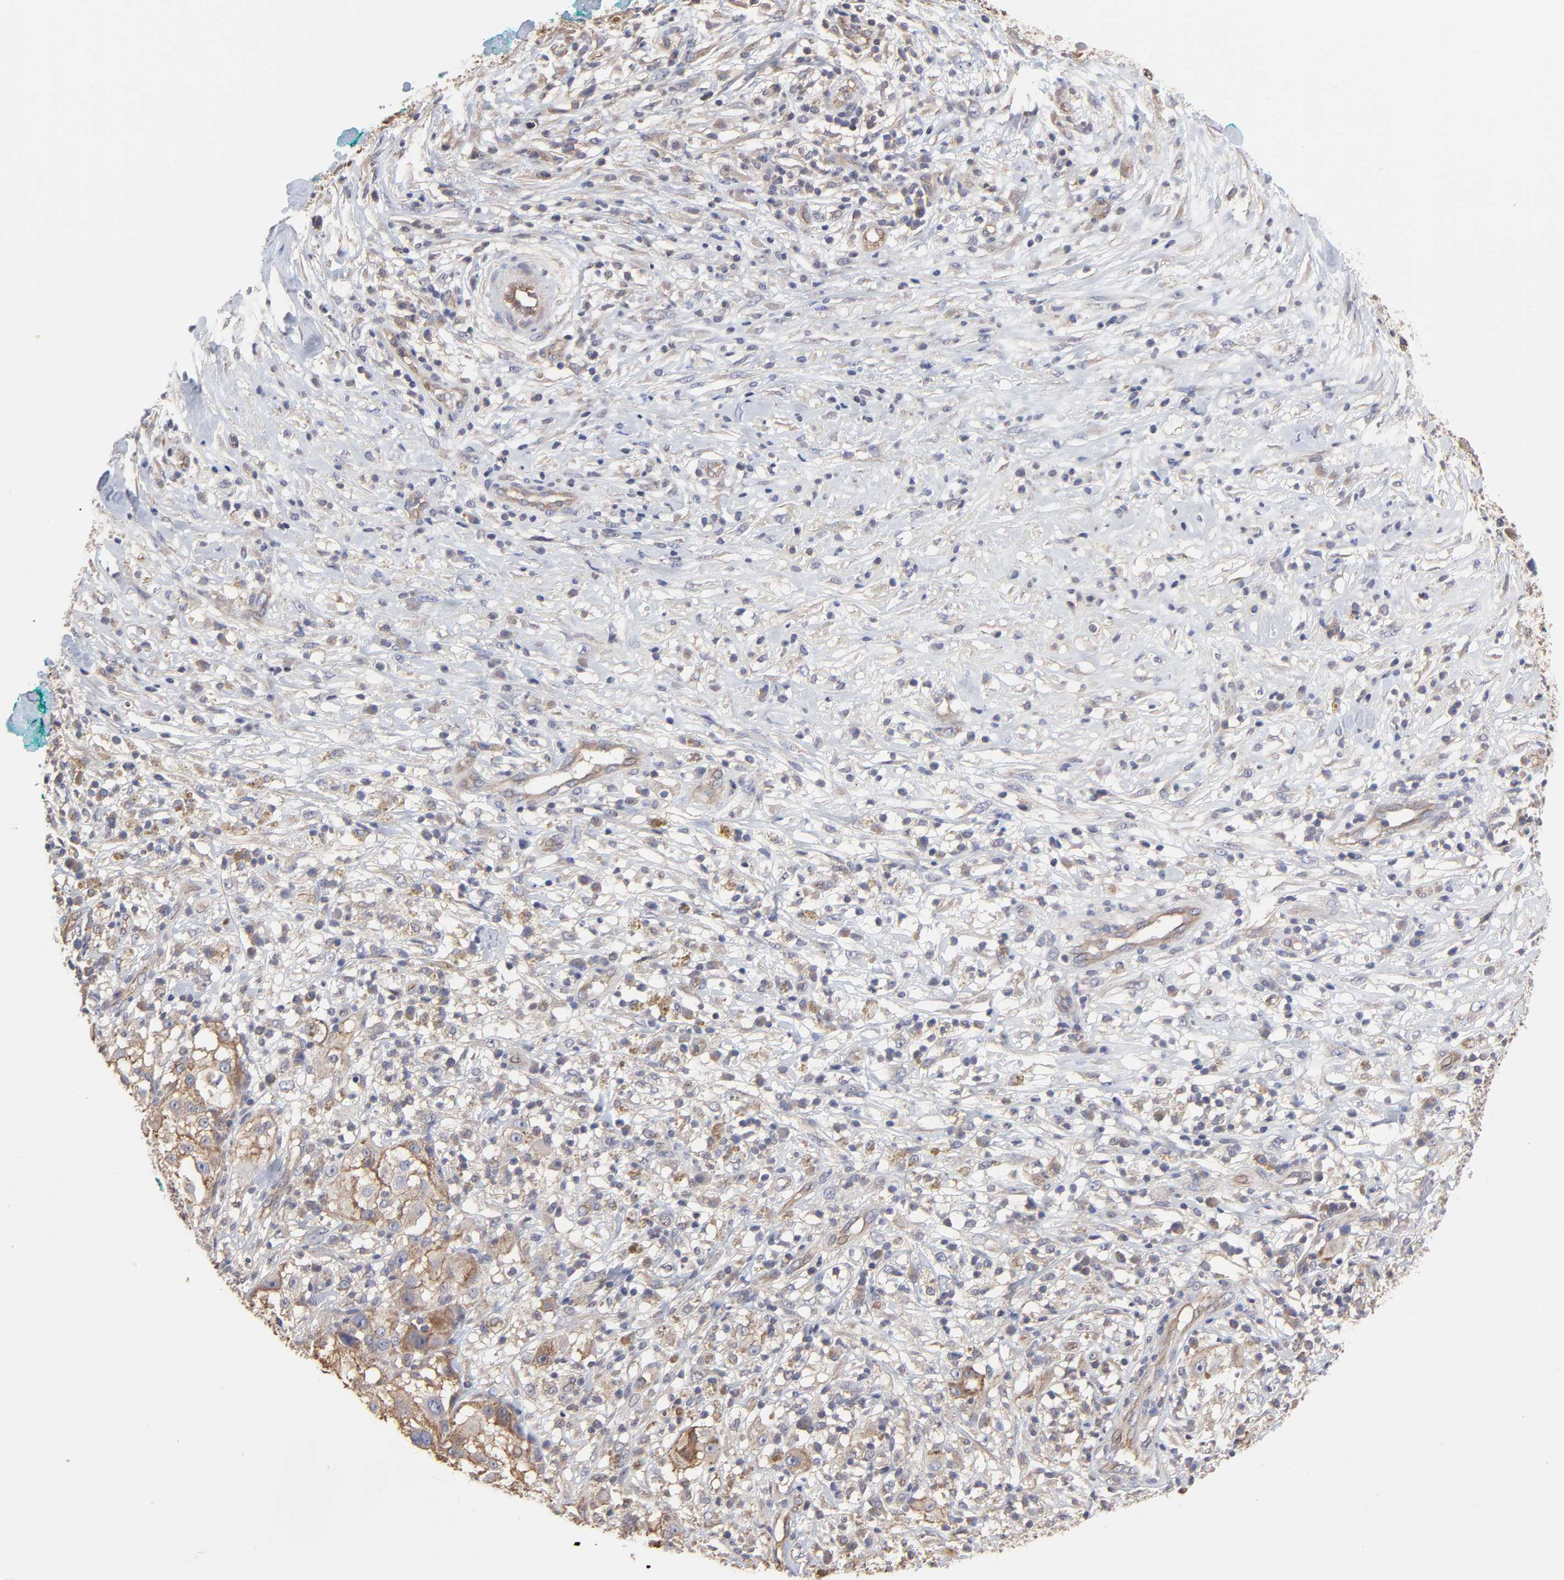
{"staining": {"intensity": "moderate", "quantity": "25%-75%", "location": "cytoplasmic/membranous"}, "tissue": "melanoma", "cell_type": "Tumor cells", "image_type": "cancer", "snomed": [{"axis": "morphology", "description": "Necrosis, NOS"}, {"axis": "morphology", "description": "Malignant melanoma, NOS"}, {"axis": "topography", "description": "Skin"}], "caption": "This is a photomicrograph of IHC staining of melanoma, which shows moderate staining in the cytoplasmic/membranous of tumor cells.", "gene": "ARMT1", "patient": {"sex": "female", "age": 87}}